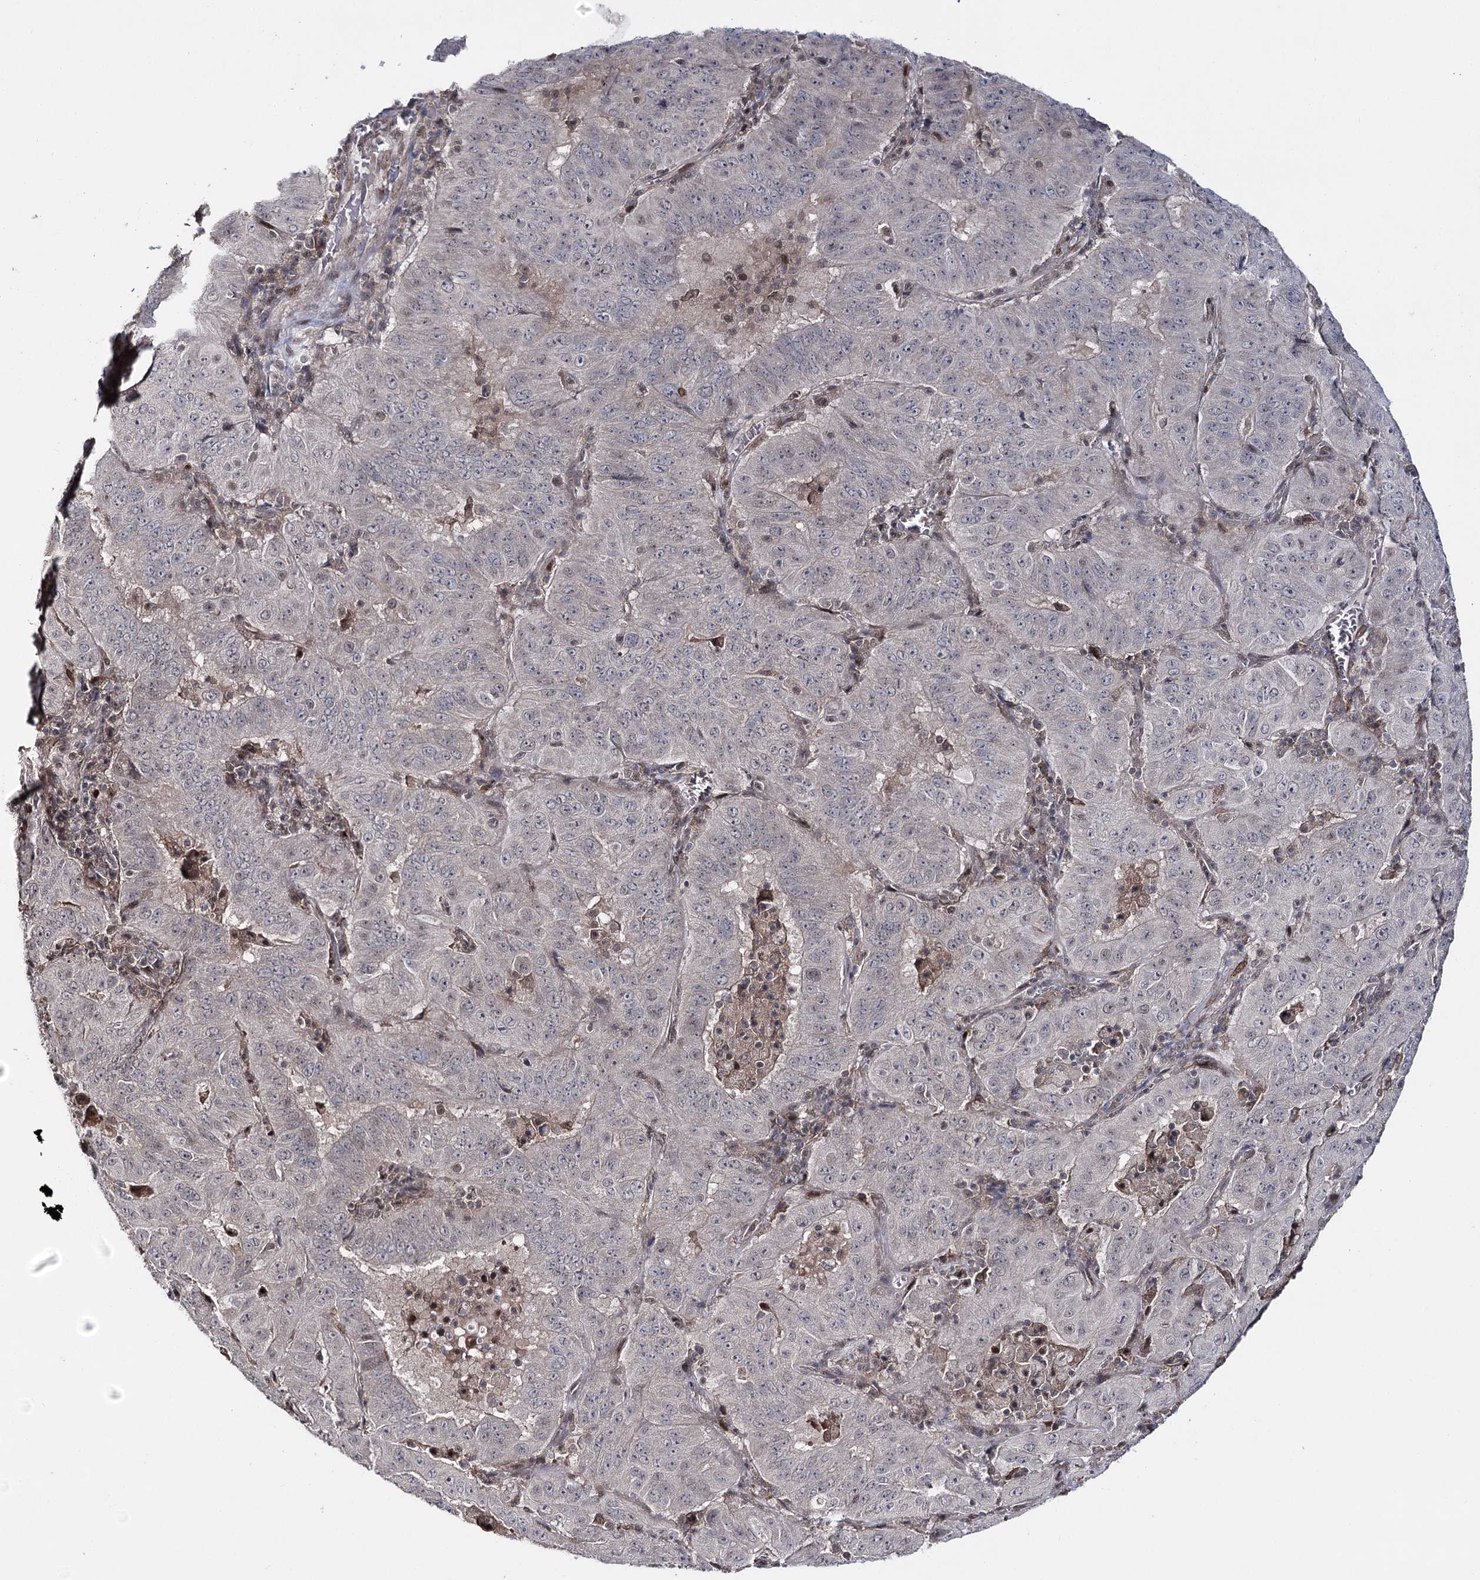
{"staining": {"intensity": "negative", "quantity": "none", "location": "none"}, "tissue": "pancreatic cancer", "cell_type": "Tumor cells", "image_type": "cancer", "snomed": [{"axis": "morphology", "description": "Adenocarcinoma, NOS"}, {"axis": "topography", "description": "Pancreas"}], "caption": "The image shows no significant positivity in tumor cells of pancreatic cancer.", "gene": "HSD11B2", "patient": {"sex": "male", "age": 63}}